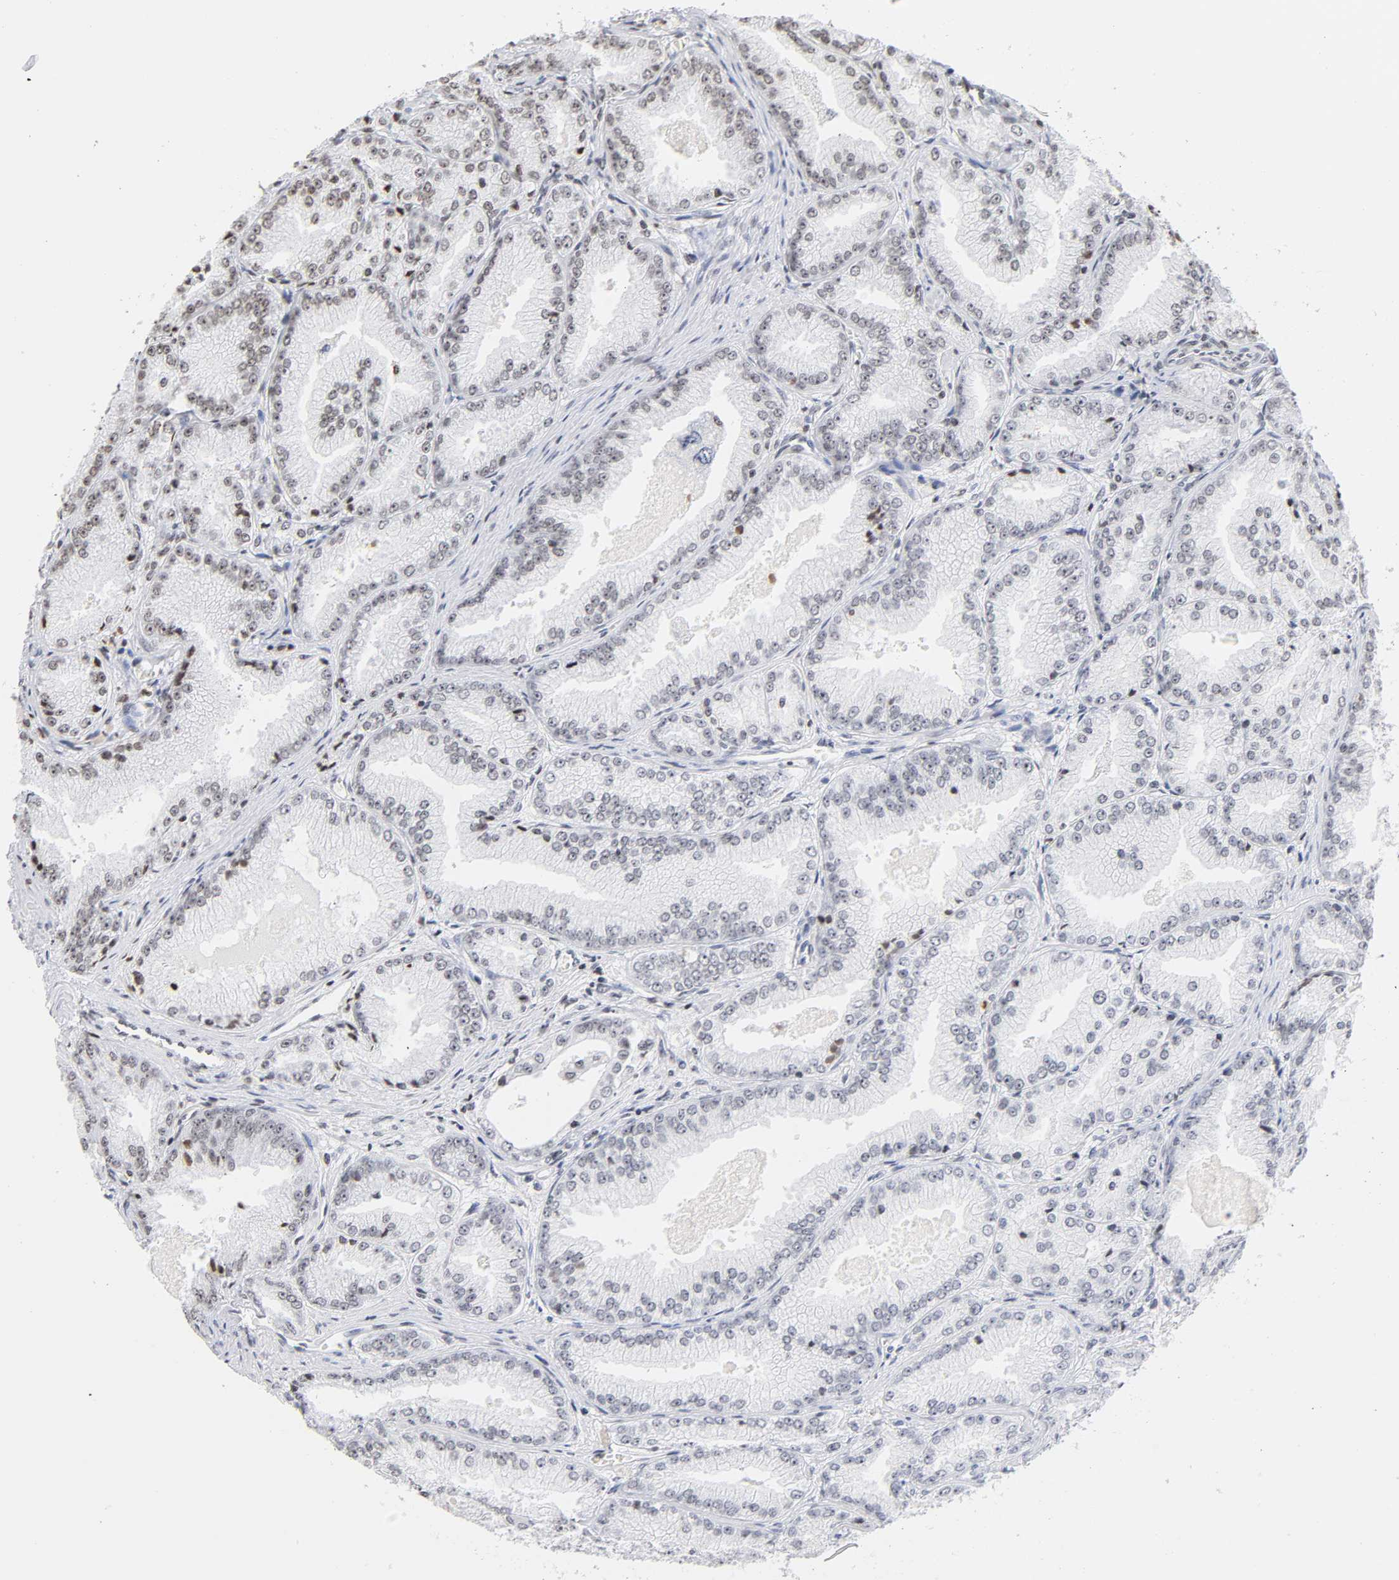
{"staining": {"intensity": "weak", "quantity": "25%-75%", "location": "nuclear"}, "tissue": "prostate cancer", "cell_type": "Tumor cells", "image_type": "cancer", "snomed": [{"axis": "morphology", "description": "Adenocarcinoma, High grade"}, {"axis": "topography", "description": "Prostate"}], "caption": "Weak nuclear protein positivity is appreciated in about 25%-75% of tumor cells in prostate cancer. The staining was performed using DAB (3,3'-diaminobenzidine) to visualize the protein expression in brown, while the nuclei were stained in blue with hematoxylin (Magnification: 20x).", "gene": "H2AC12", "patient": {"sex": "male", "age": 61}}